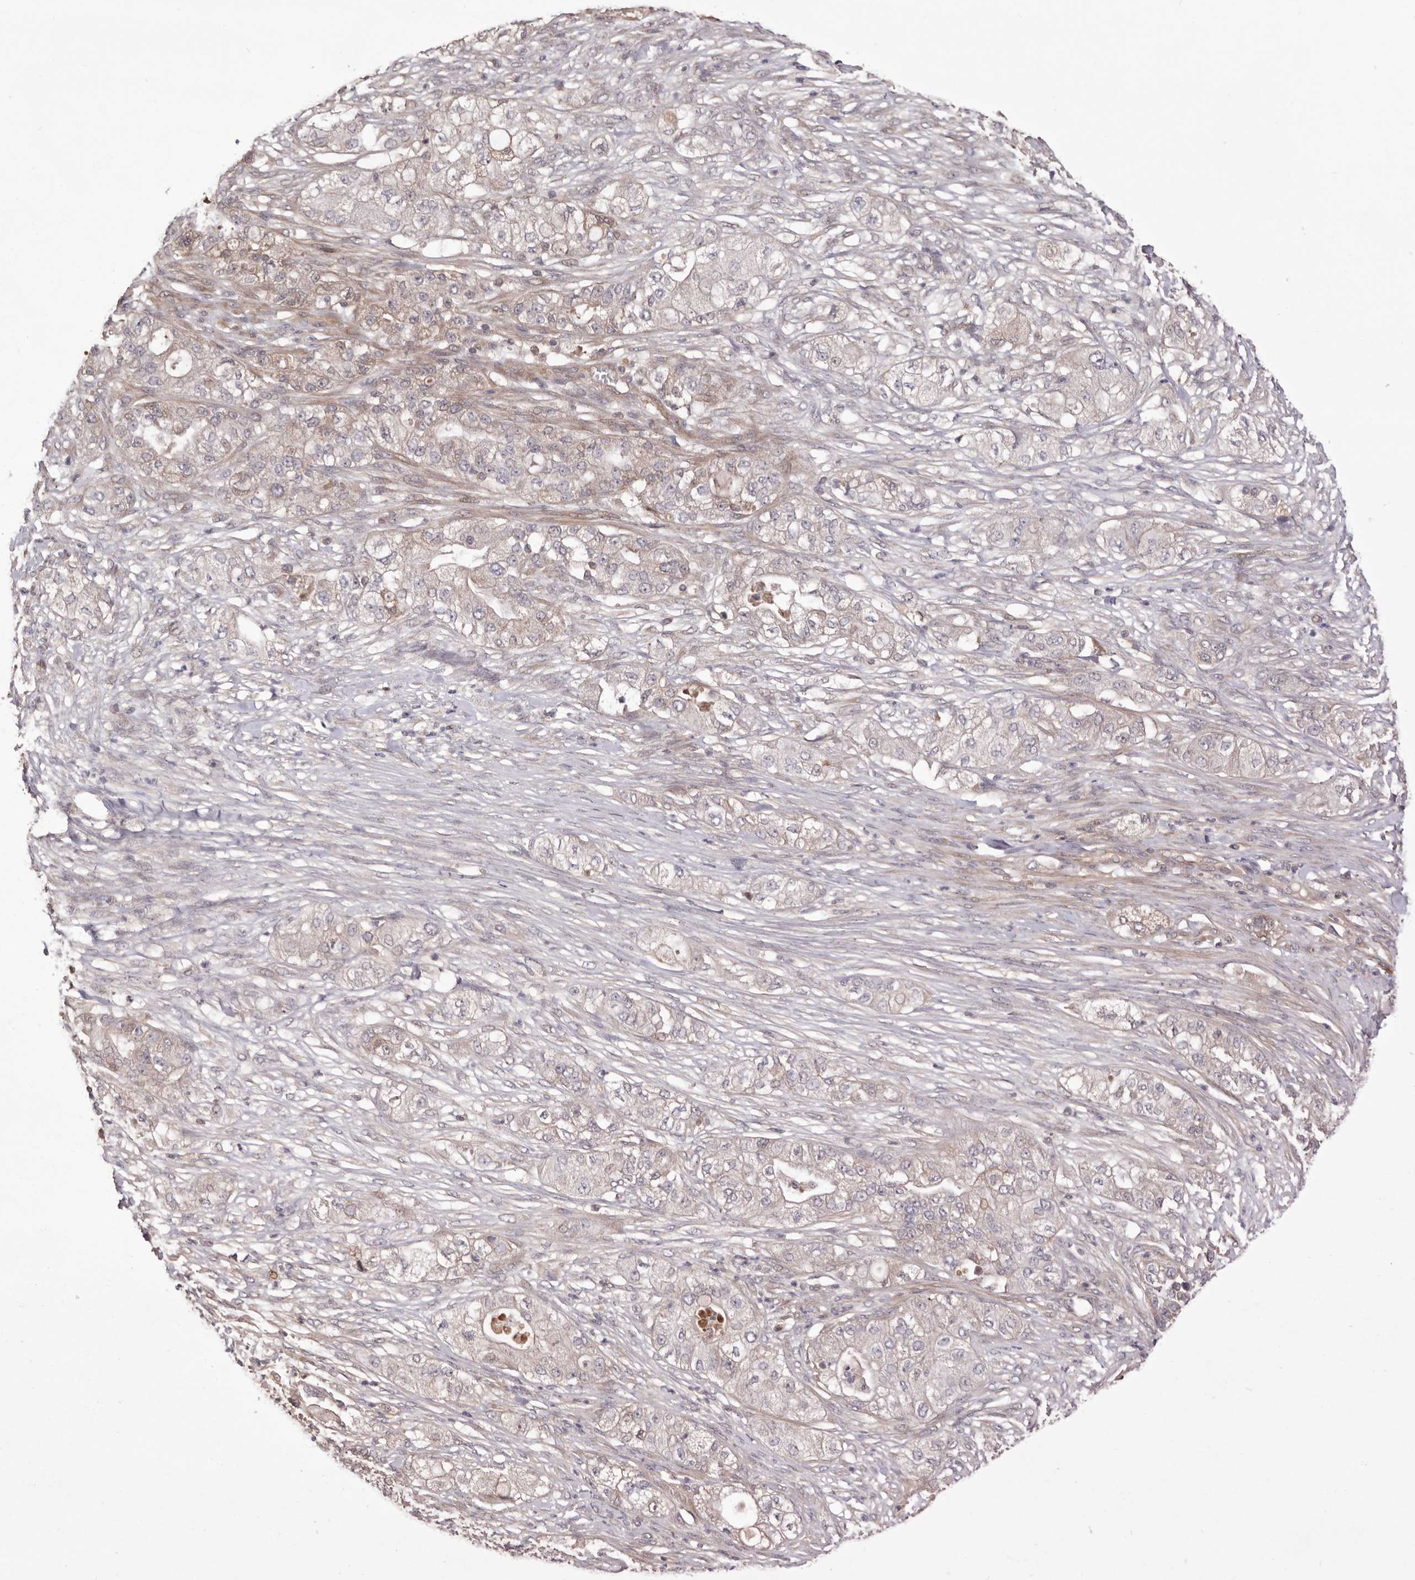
{"staining": {"intensity": "weak", "quantity": "<25%", "location": "cytoplasmic/membranous"}, "tissue": "pancreatic cancer", "cell_type": "Tumor cells", "image_type": "cancer", "snomed": [{"axis": "morphology", "description": "Adenocarcinoma, NOS"}, {"axis": "topography", "description": "Pancreas"}], "caption": "A high-resolution image shows immunohistochemistry staining of pancreatic cancer (adenocarcinoma), which demonstrates no significant expression in tumor cells. Brightfield microscopy of IHC stained with DAB (brown) and hematoxylin (blue), captured at high magnification.", "gene": "DOP1A", "patient": {"sex": "female", "age": 78}}